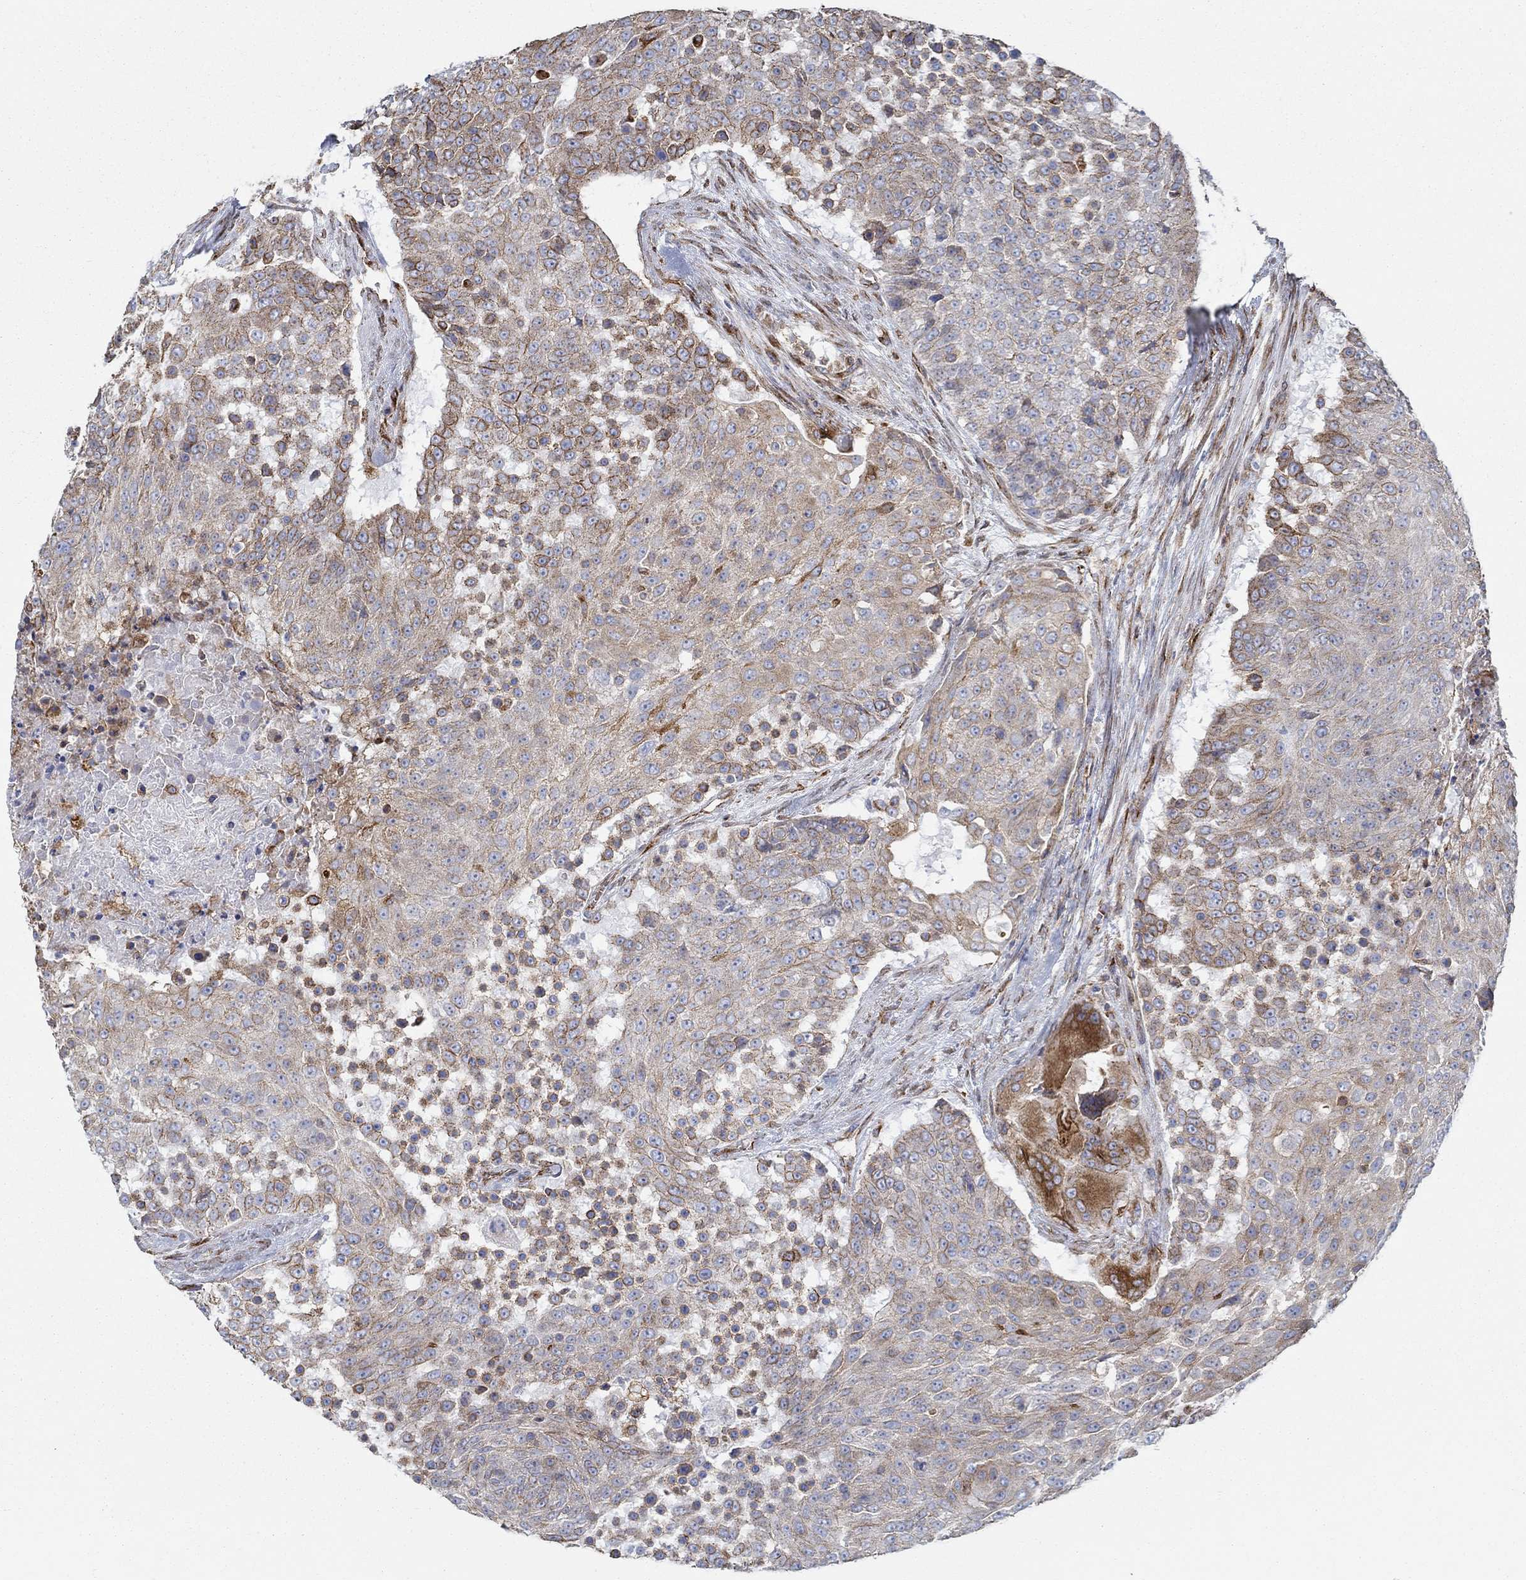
{"staining": {"intensity": "strong", "quantity": "<25%", "location": "cytoplasmic/membranous"}, "tissue": "urothelial cancer", "cell_type": "Tumor cells", "image_type": "cancer", "snomed": [{"axis": "morphology", "description": "Urothelial carcinoma, High grade"}, {"axis": "topography", "description": "Urinary bladder"}], "caption": "An image of human urothelial cancer stained for a protein shows strong cytoplasmic/membranous brown staining in tumor cells. The protein of interest is stained brown, and the nuclei are stained in blue (DAB IHC with brightfield microscopy, high magnification).", "gene": "STC2", "patient": {"sex": "female", "age": 63}}